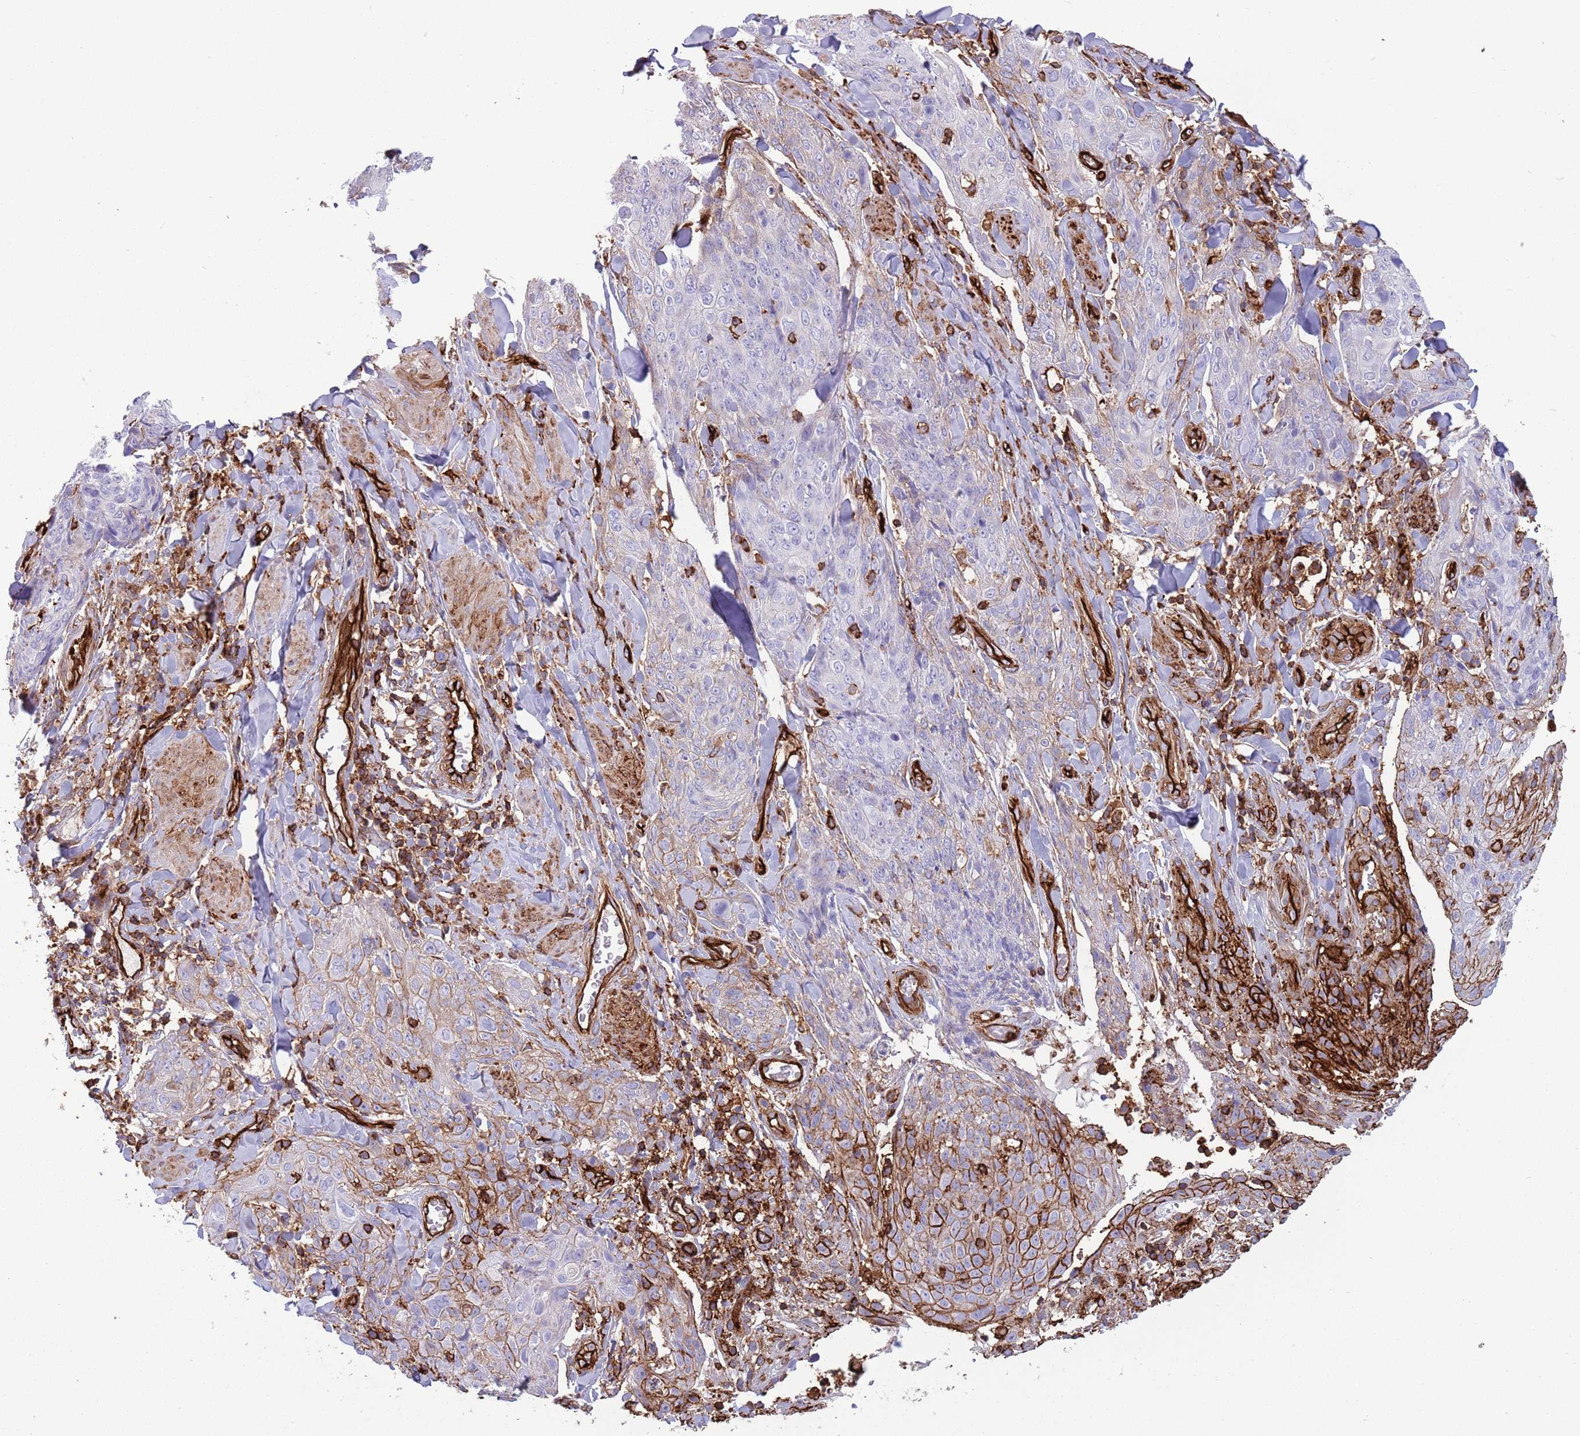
{"staining": {"intensity": "strong", "quantity": "<25%", "location": "cytoplasmic/membranous"}, "tissue": "skin cancer", "cell_type": "Tumor cells", "image_type": "cancer", "snomed": [{"axis": "morphology", "description": "Squamous cell carcinoma, NOS"}, {"axis": "topography", "description": "Skin"}, {"axis": "topography", "description": "Vulva"}], "caption": "Immunohistochemistry (DAB) staining of skin squamous cell carcinoma reveals strong cytoplasmic/membranous protein staining in about <25% of tumor cells.", "gene": "KBTBD7", "patient": {"sex": "female", "age": 85}}